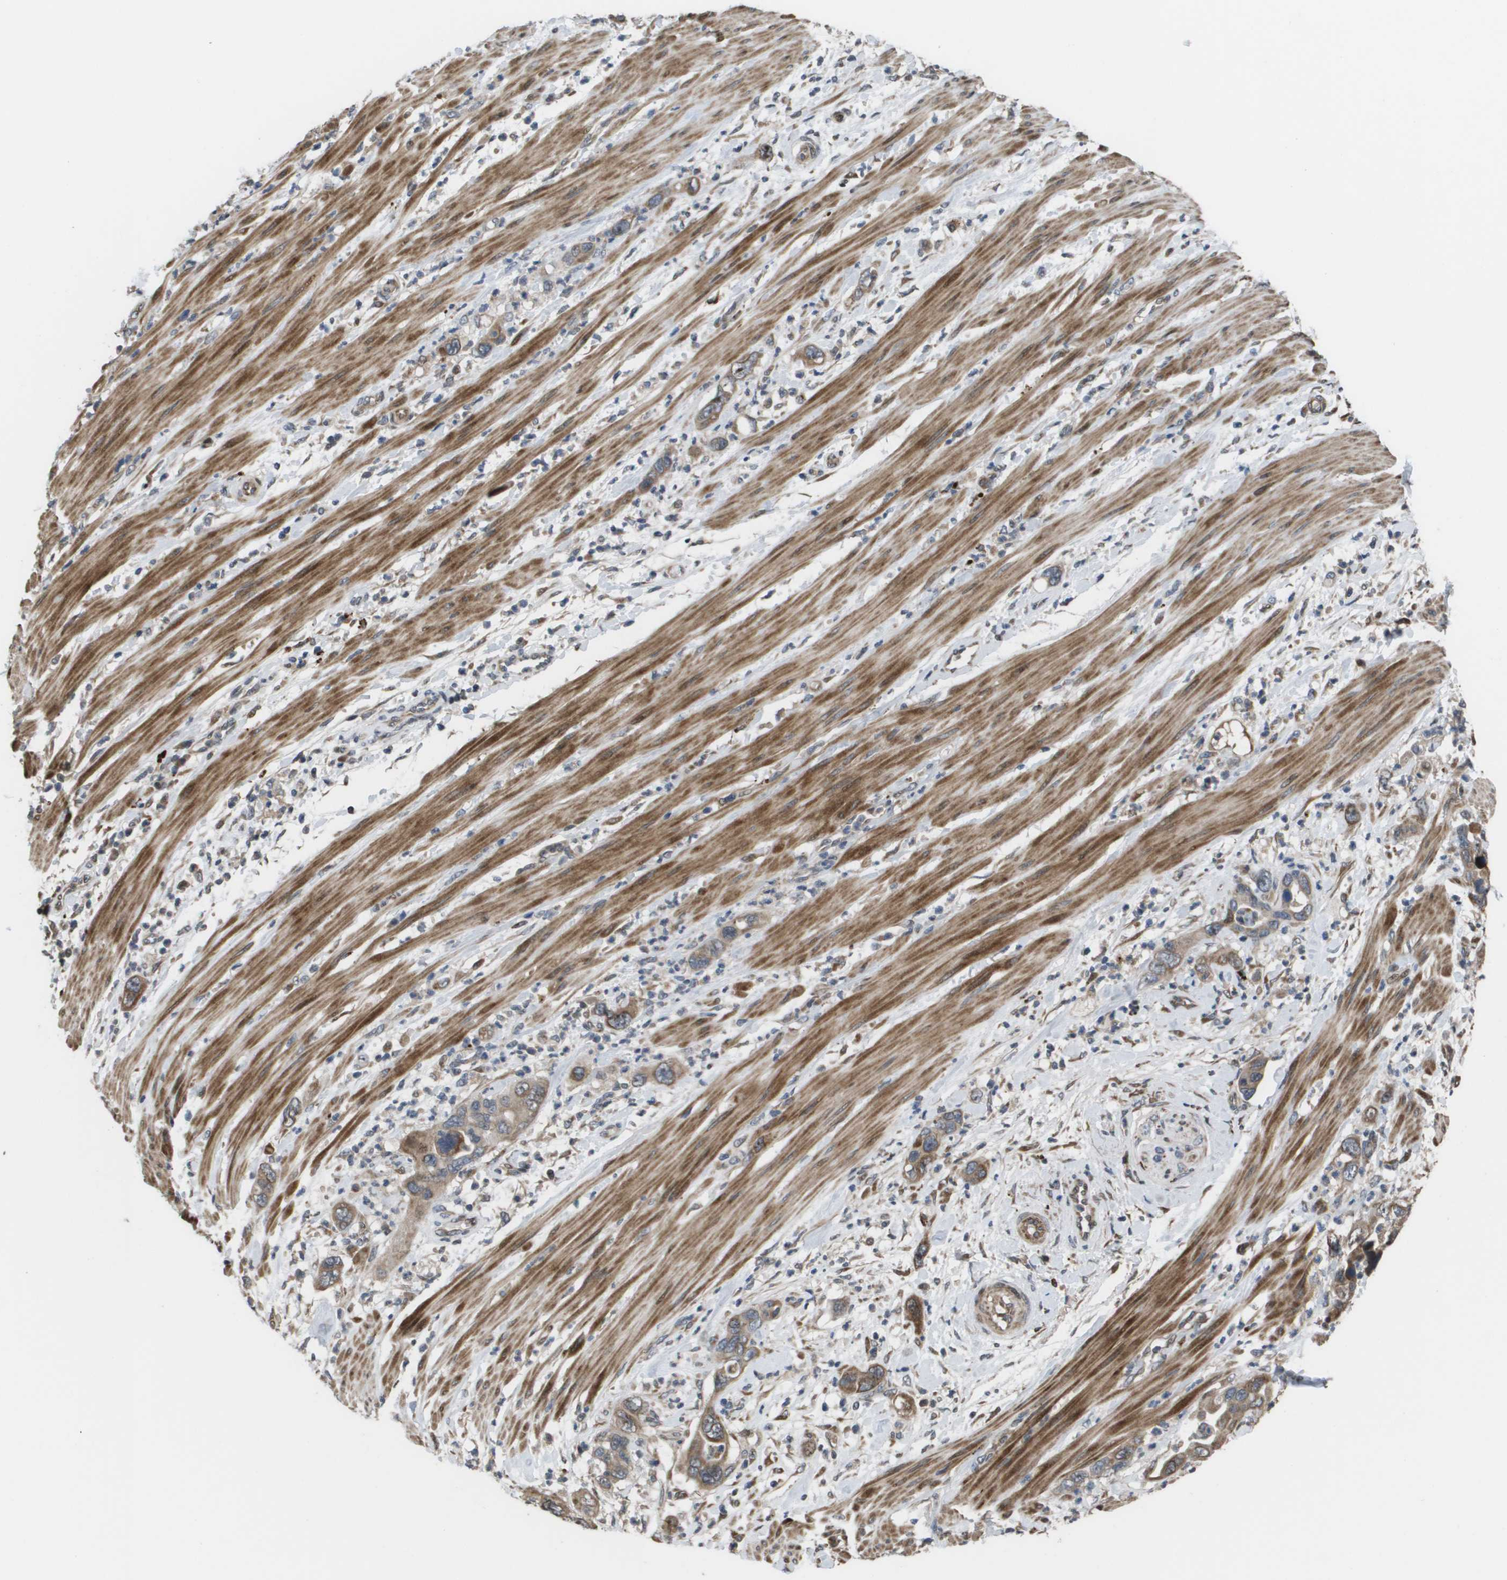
{"staining": {"intensity": "moderate", "quantity": ">75%", "location": "cytoplasmic/membranous"}, "tissue": "pancreatic cancer", "cell_type": "Tumor cells", "image_type": "cancer", "snomed": [{"axis": "morphology", "description": "Adenocarcinoma, NOS"}, {"axis": "topography", "description": "Pancreas"}], "caption": "Protein staining of pancreatic adenocarcinoma tissue reveals moderate cytoplasmic/membranous expression in about >75% of tumor cells.", "gene": "AXIN2", "patient": {"sex": "female", "age": 71}}